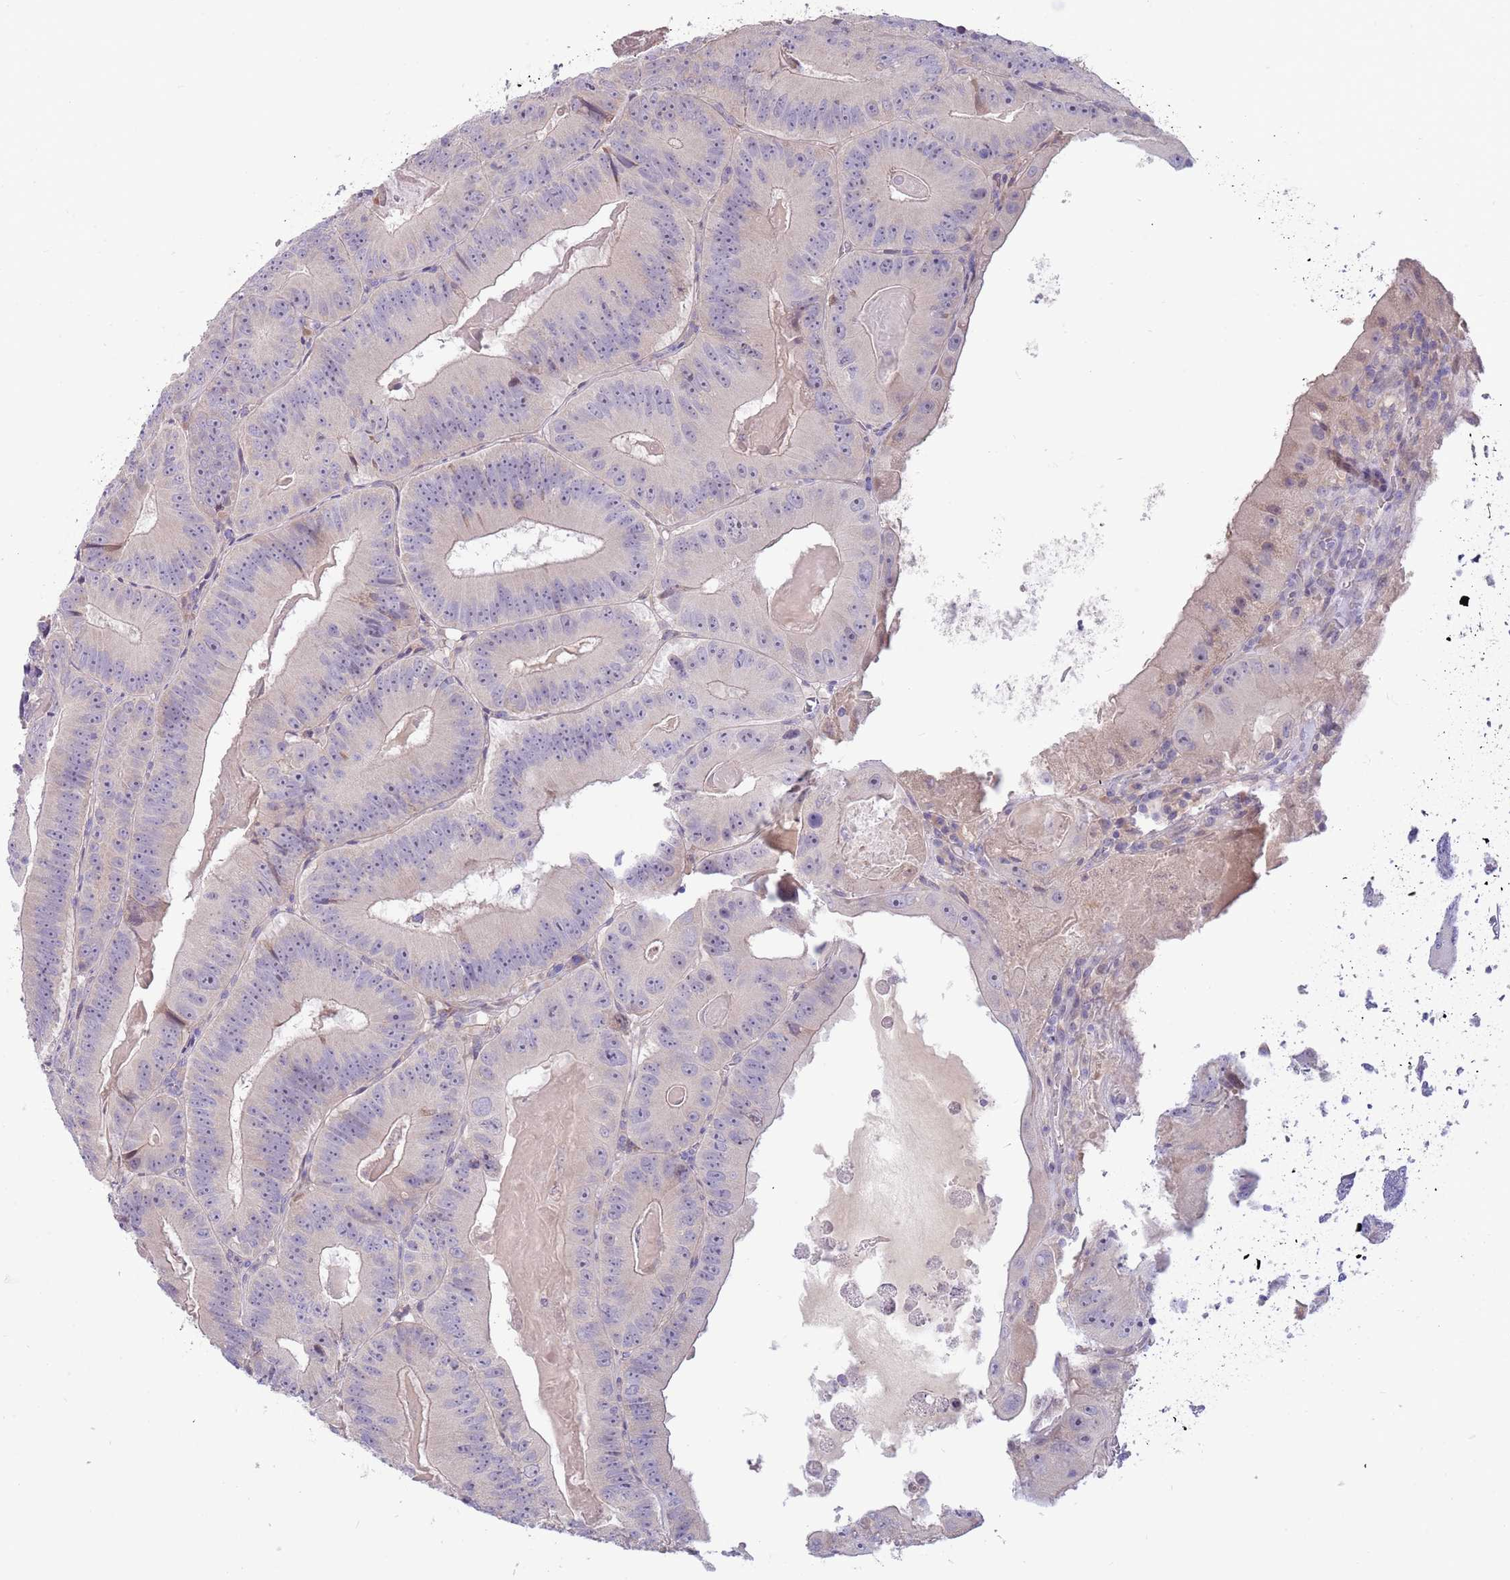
{"staining": {"intensity": "negative", "quantity": "none", "location": "none"}, "tissue": "colorectal cancer", "cell_type": "Tumor cells", "image_type": "cancer", "snomed": [{"axis": "morphology", "description": "Adenocarcinoma, NOS"}, {"axis": "topography", "description": "Colon"}], "caption": "Human adenocarcinoma (colorectal) stained for a protein using immunohistochemistry reveals no staining in tumor cells.", "gene": "CABYR", "patient": {"sex": "female", "age": 86}}